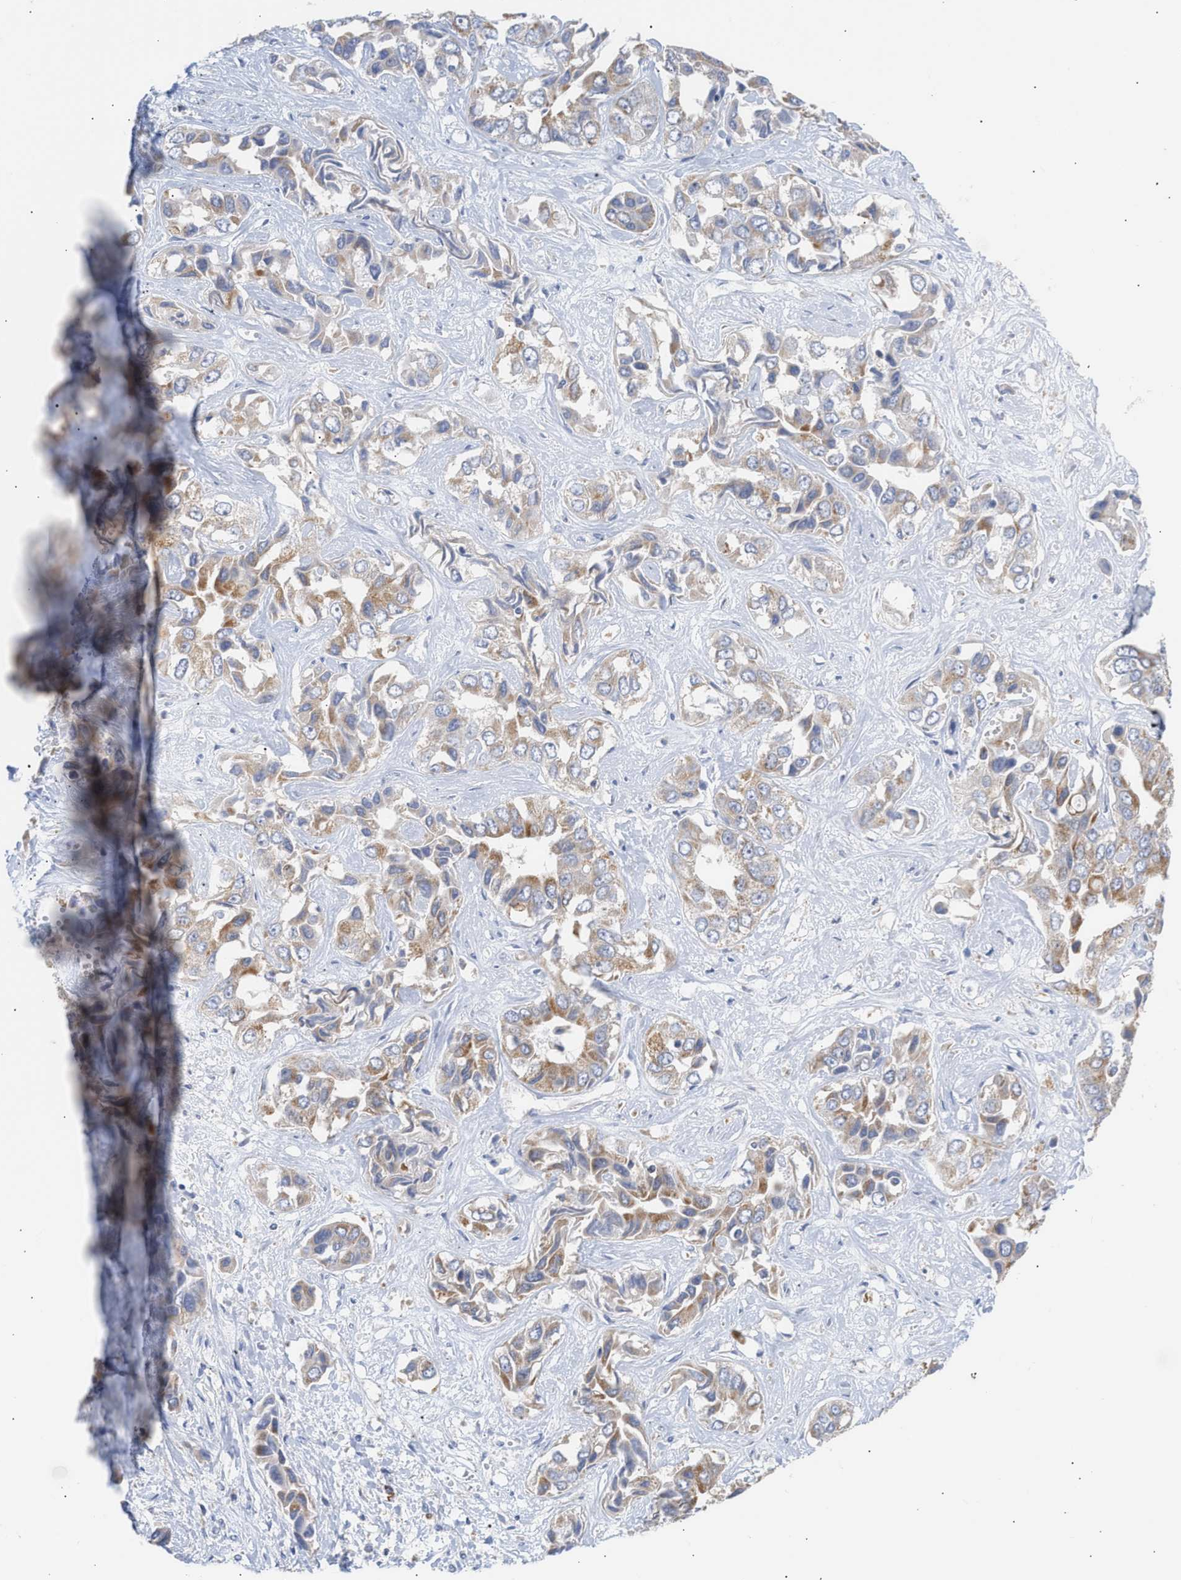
{"staining": {"intensity": "moderate", "quantity": "25%-75%", "location": "cytoplasmic/membranous"}, "tissue": "liver cancer", "cell_type": "Tumor cells", "image_type": "cancer", "snomed": [{"axis": "morphology", "description": "Cholangiocarcinoma"}, {"axis": "topography", "description": "Liver"}], "caption": "Liver cancer (cholangiocarcinoma) stained with DAB immunohistochemistry demonstrates medium levels of moderate cytoplasmic/membranous positivity in about 25%-75% of tumor cells.", "gene": "ACOT13", "patient": {"sex": "female", "age": 52}}